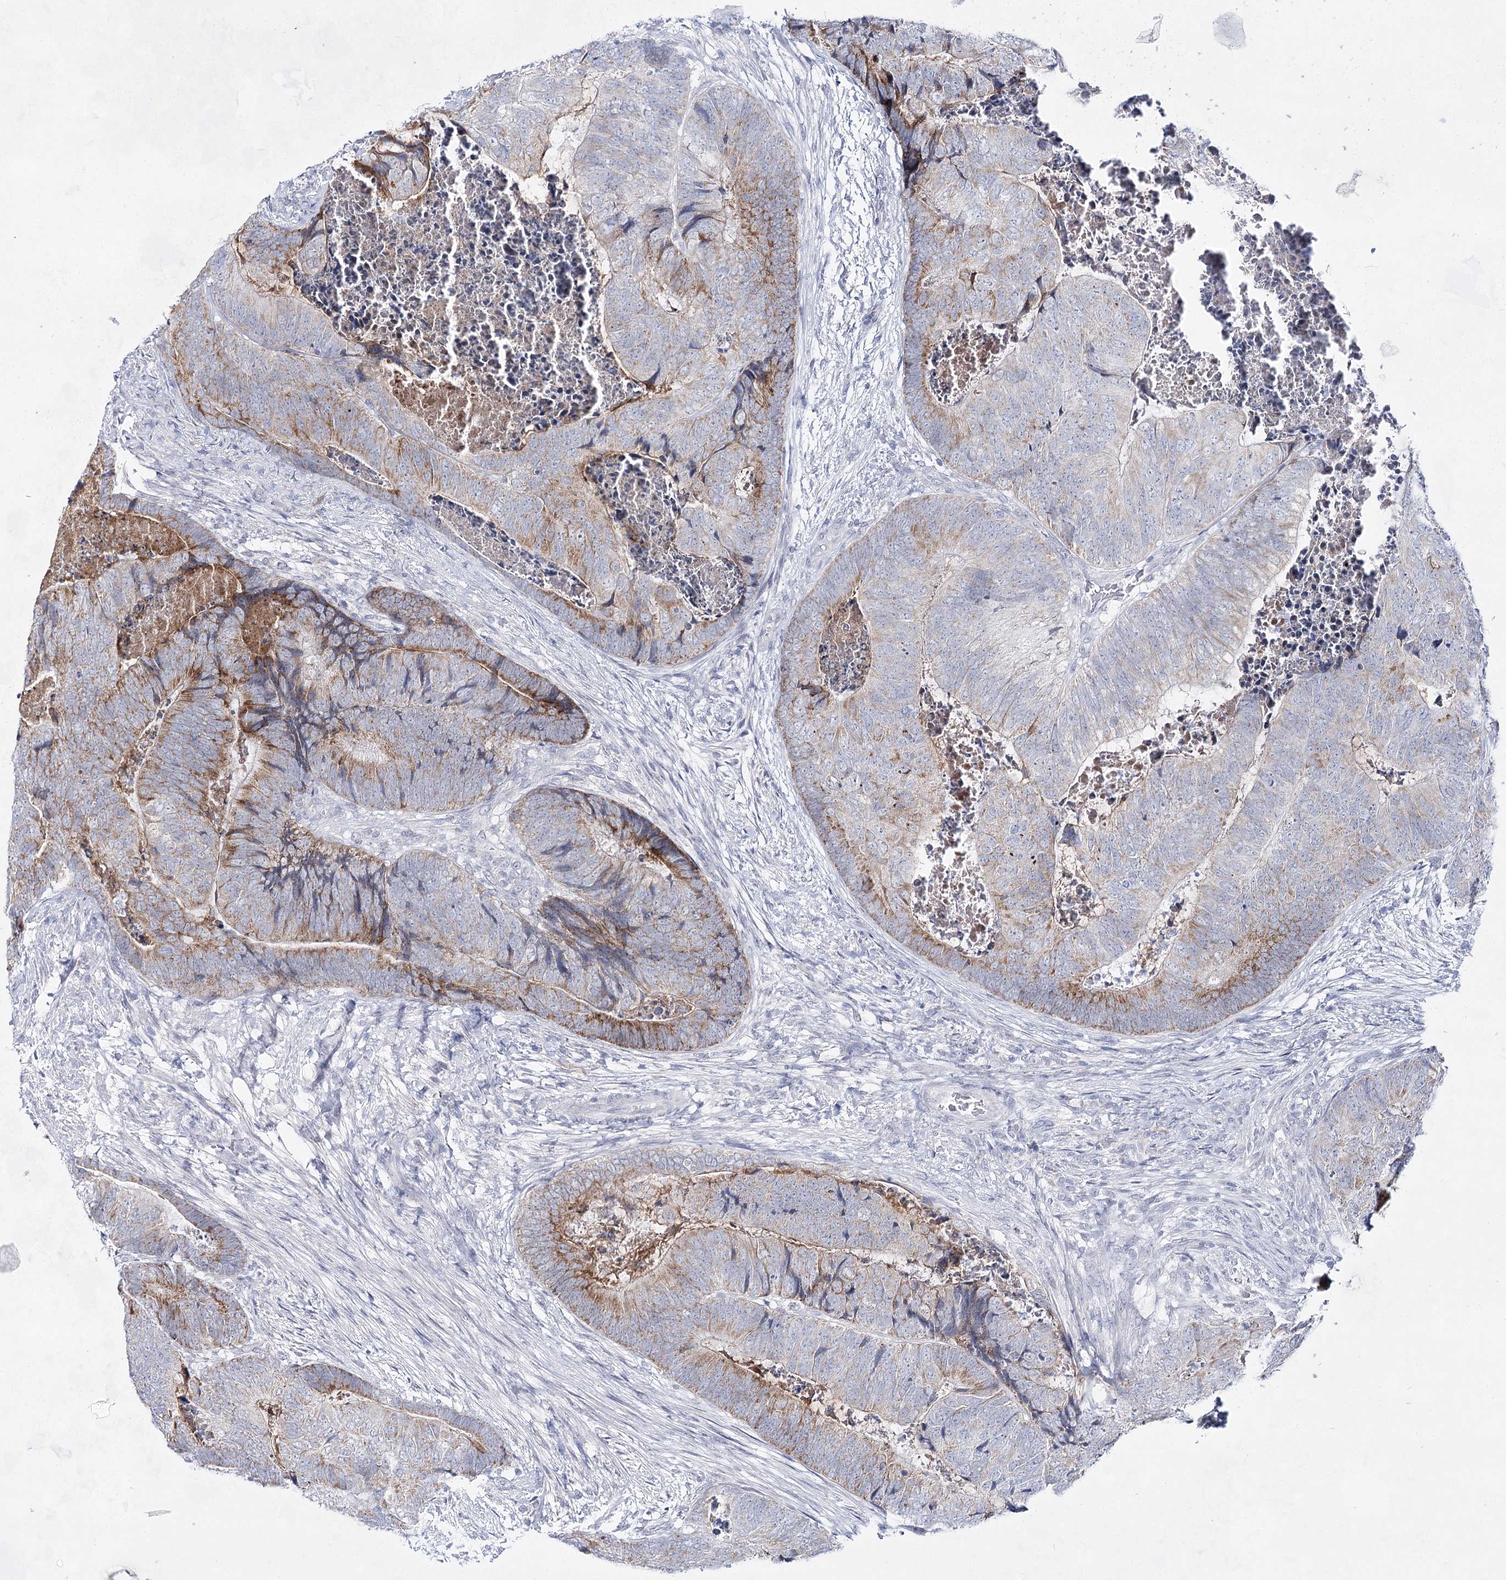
{"staining": {"intensity": "moderate", "quantity": "25%-75%", "location": "cytoplasmic/membranous"}, "tissue": "colorectal cancer", "cell_type": "Tumor cells", "image_type": "cancer", "snomed": [{"axis": "morphology", "description": "Adenocarcinoma, NOS"}, {"axis": "topography", "description": "Colon"}], "caption": "A brown stain highlights moderate cytoplasmic/membranous staining of a protein in colorectal adenocarcinoma tumor cells.", "gene": "BPHL", "patient": {"sex": "female", "age": 67}}